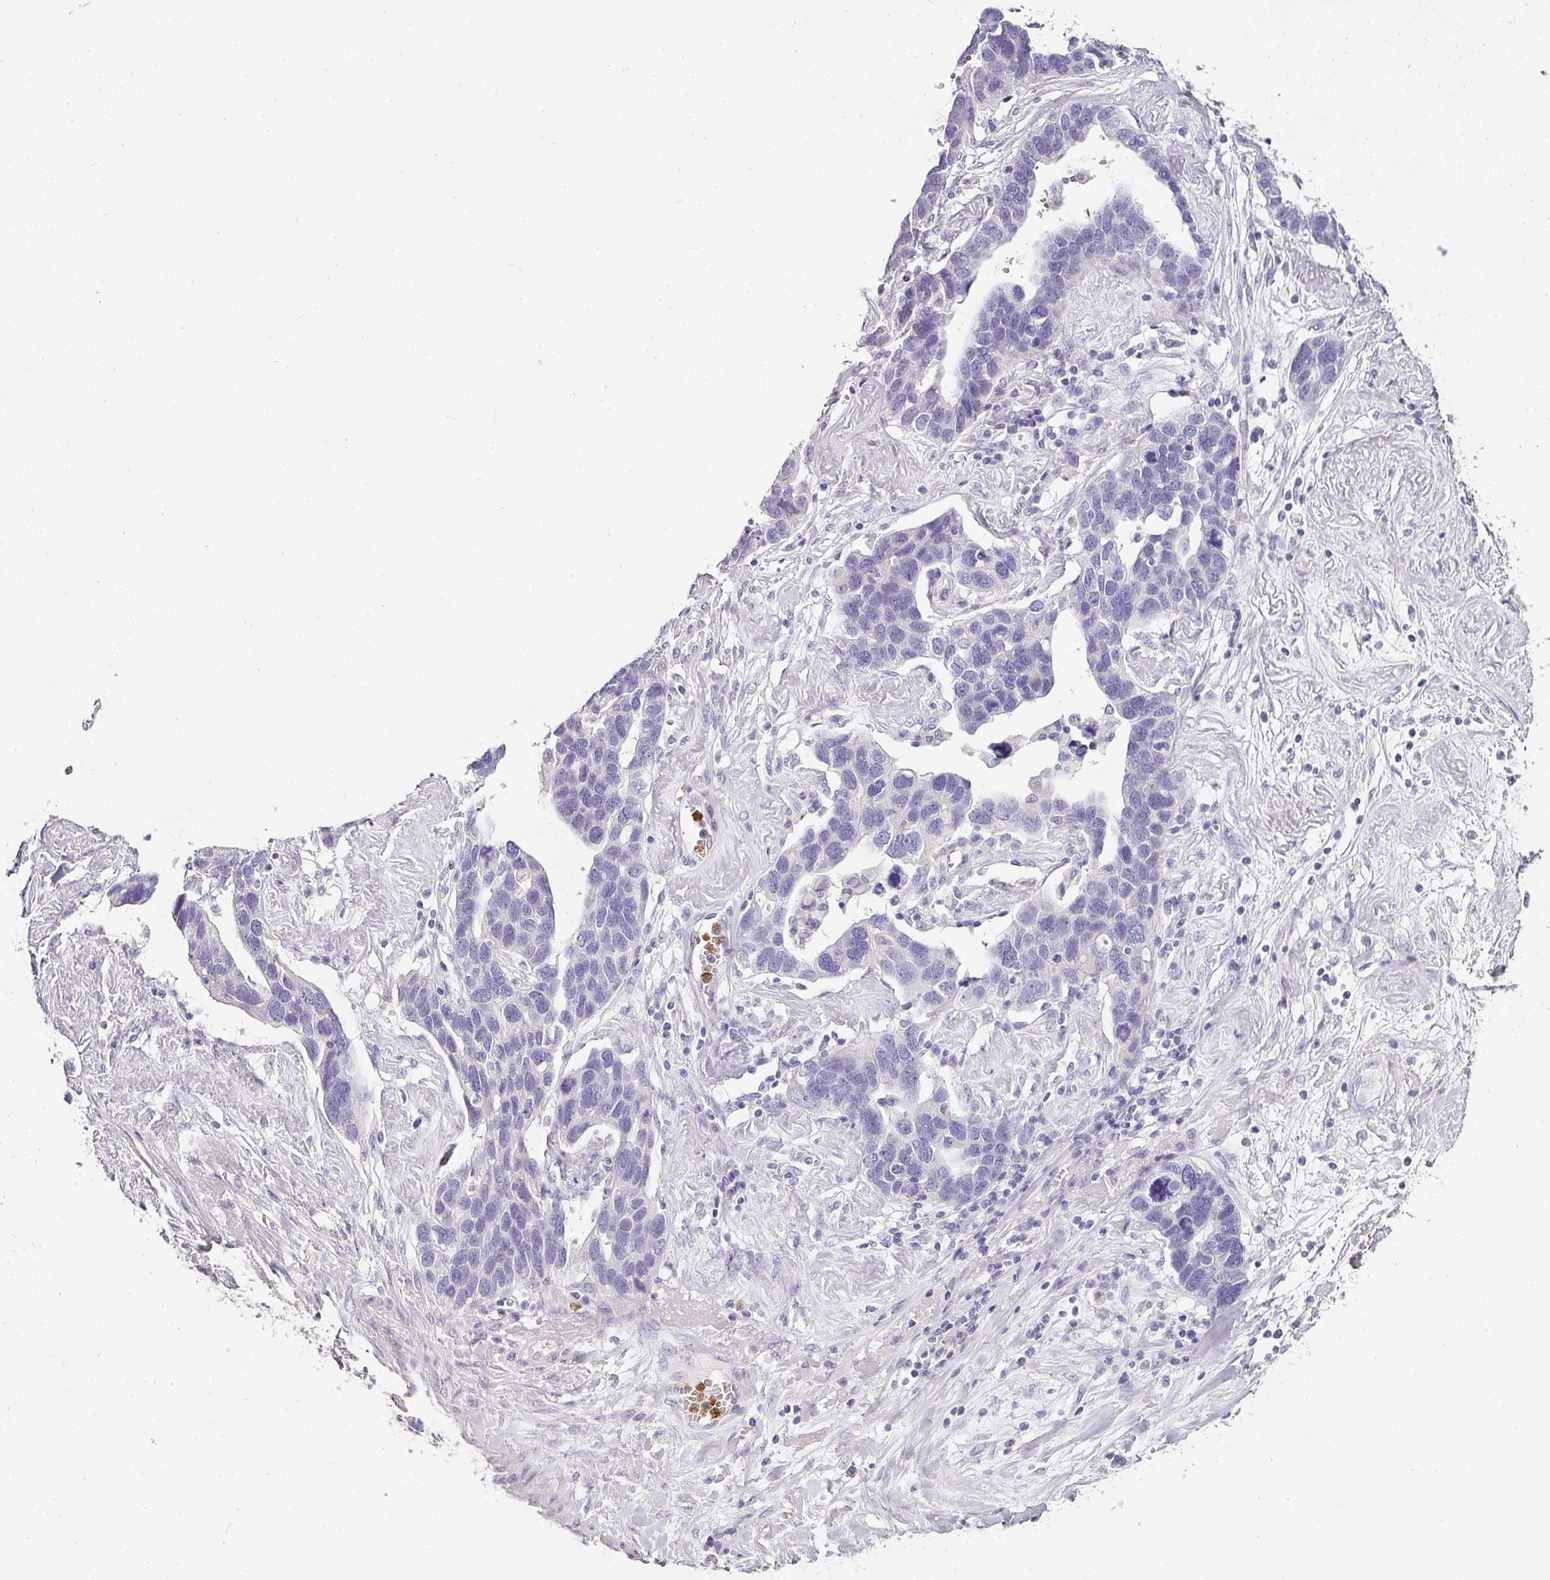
{"staining": {"intensity": "negative", "quantity": "none", "location": "none"}, "tissue": "ovarian cancer", "cell_type": "Tumor cells", "image_type": "cancer", "snomed": [{"axis": "morphology", "description": "Cystadenocarcinoma, serous, NOS"}, {"axis": "topography", "description": "Ovary"}], "caption": "This is an immunohistochemistry micrograph of human serous cystadenocarcinoma (ovarian). There is no positivity in tumor cells.", "gene": "CAMP", "patient": {"sex": "female", "age": 54}}